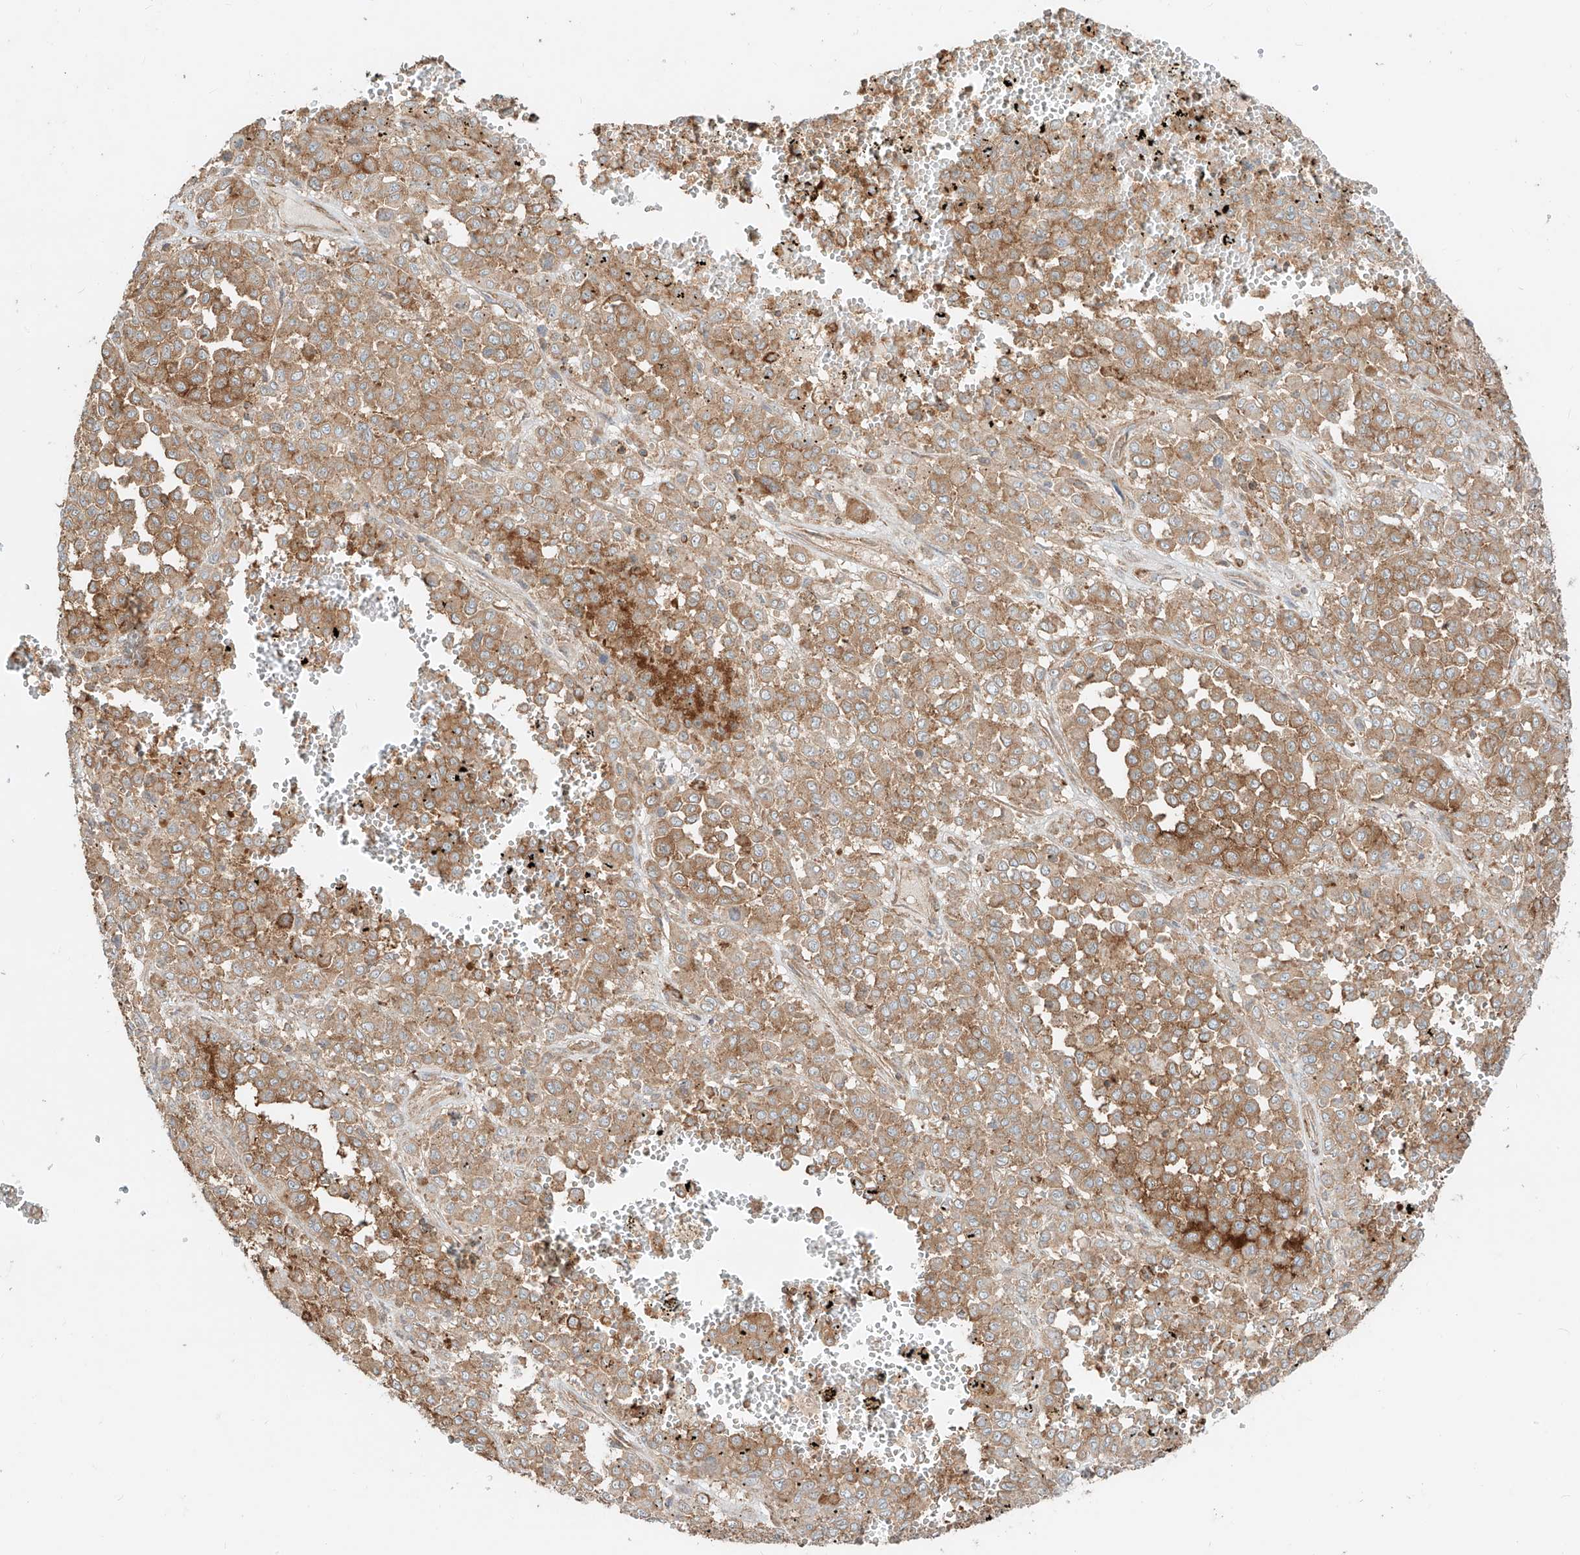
{"staining": {"intensity": "moderate", "quantity": ">75%", "location": "cytoplasmic/membranous"}, "tissue": "melanoma", "cell_type": "Tumor cells", "image_type": "cancer", "snomed": [{"axis": "morphology", "description": "Malignant melanoma, Metastatic site"}, {"axis": "topography", "description": "Pancreas"}], "caption": "The immunohistochemical stain labels moderate cytoplasmic/membranous expression in tumor cells of melanoma tissue.", "gene": "CCDC115", "patient": {"sex": "female", "age": 30}}